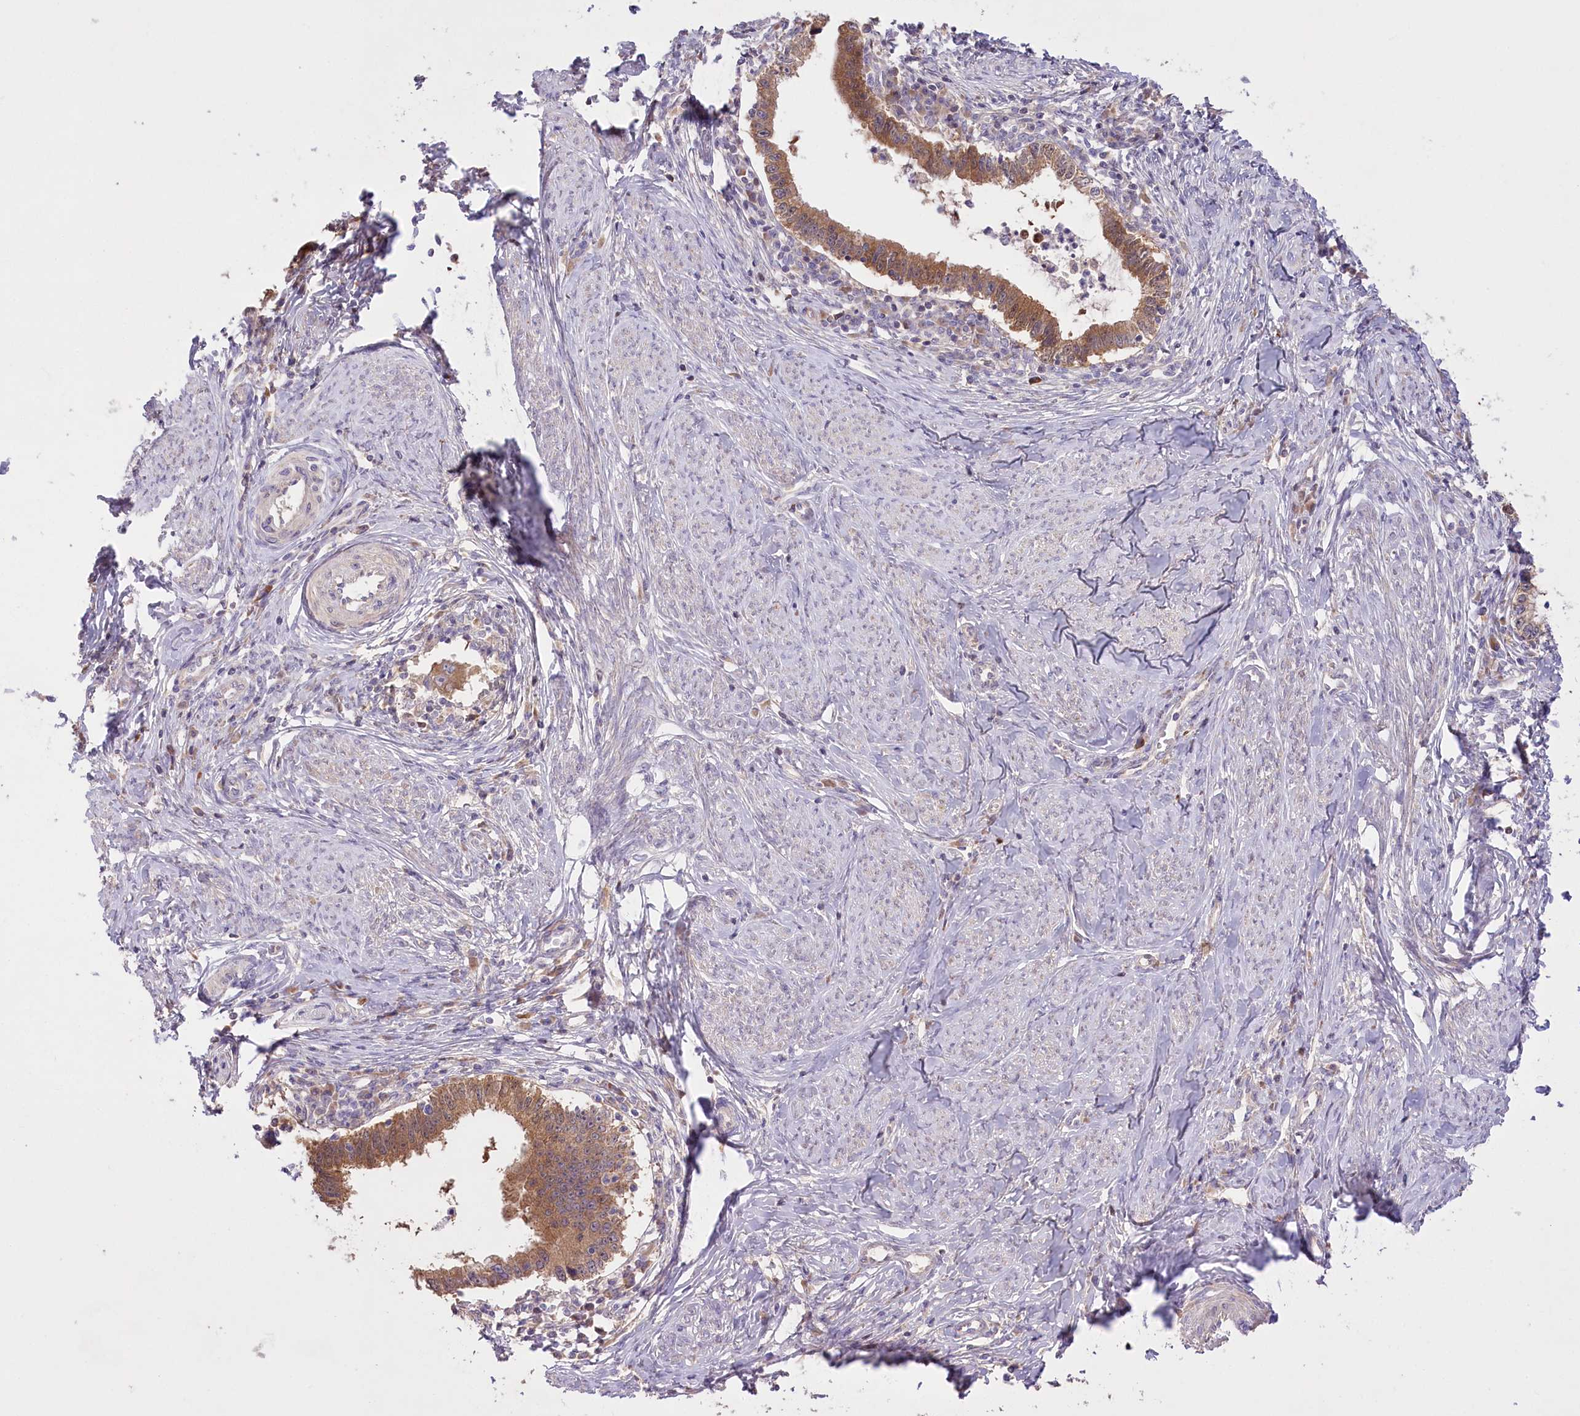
{"staining": {"intensity": "strong", "quantity": ">75%", "location": "cytoplasmic/membranous"}, "tissue": "cervical cancer", "cell_type": "Tumor cells", "image_type": "cancer", "snomed": [{"axis": "morphology", "description": "Adenocarcinoma, NOS"}, {"axis": "topography", "description": "Cervix"}], "caption": "Tumor cells reveal high levels of strong cytoplasmic/membranous expression in about >75% of cells in adenocarcinoma (cervical).", "gene": "PBLD", "patient": {"sex": "female", "age": 36}}